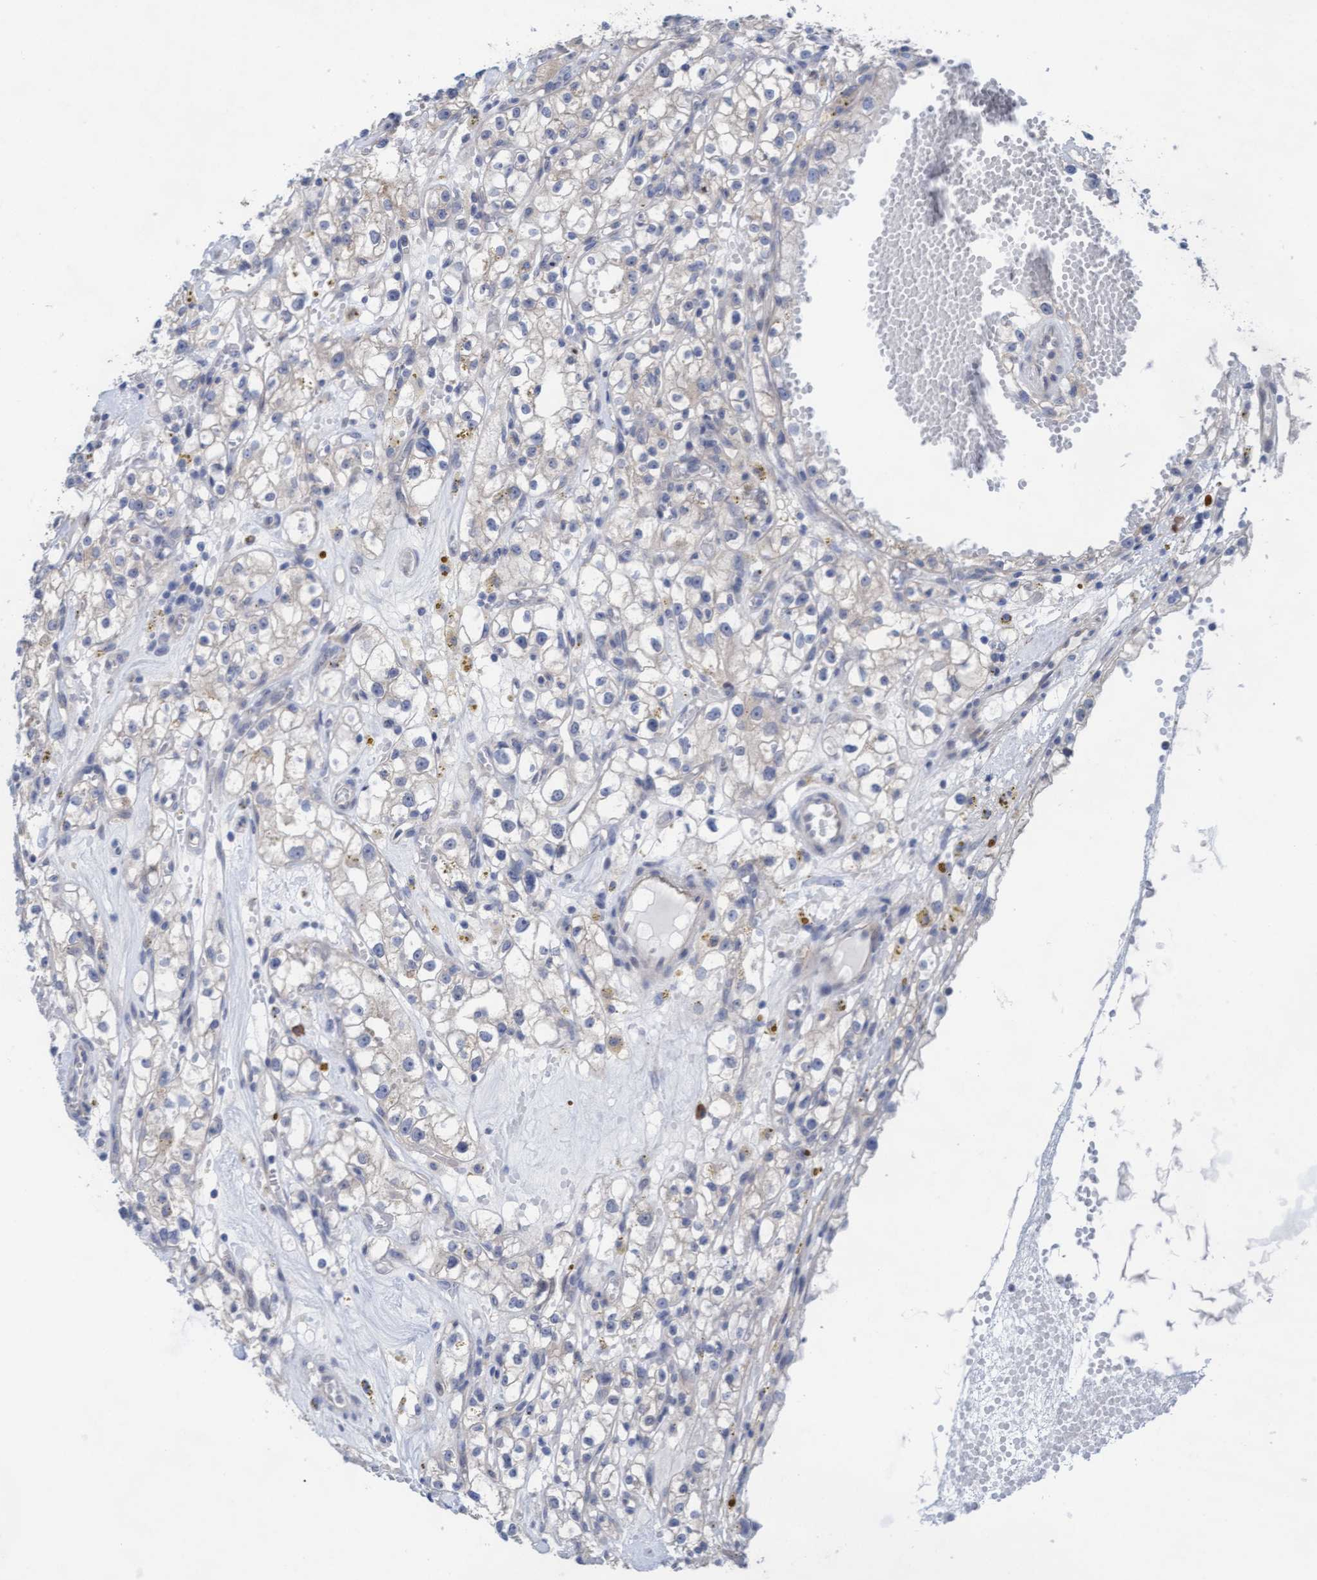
{"staining": {"intensity": "negative", "quantity": "none", "location": "none"}, "tissue": "renal cancer", "cell_type": "Tumor cells", "image_type": "cancer", "snomed": [{"axis": "morphology", "description": "Adenocarcinoma, NOS"}, {"axis": "topography", "description": "Kidney"}], "caption": "A high-resolution histopathology image shows IHC staining of adenocarcinoma (renal), which exhibits no significant positivity in tumor cells.", "gene": "PLCD1", "patient": {"sex": "male", "age": 56}}